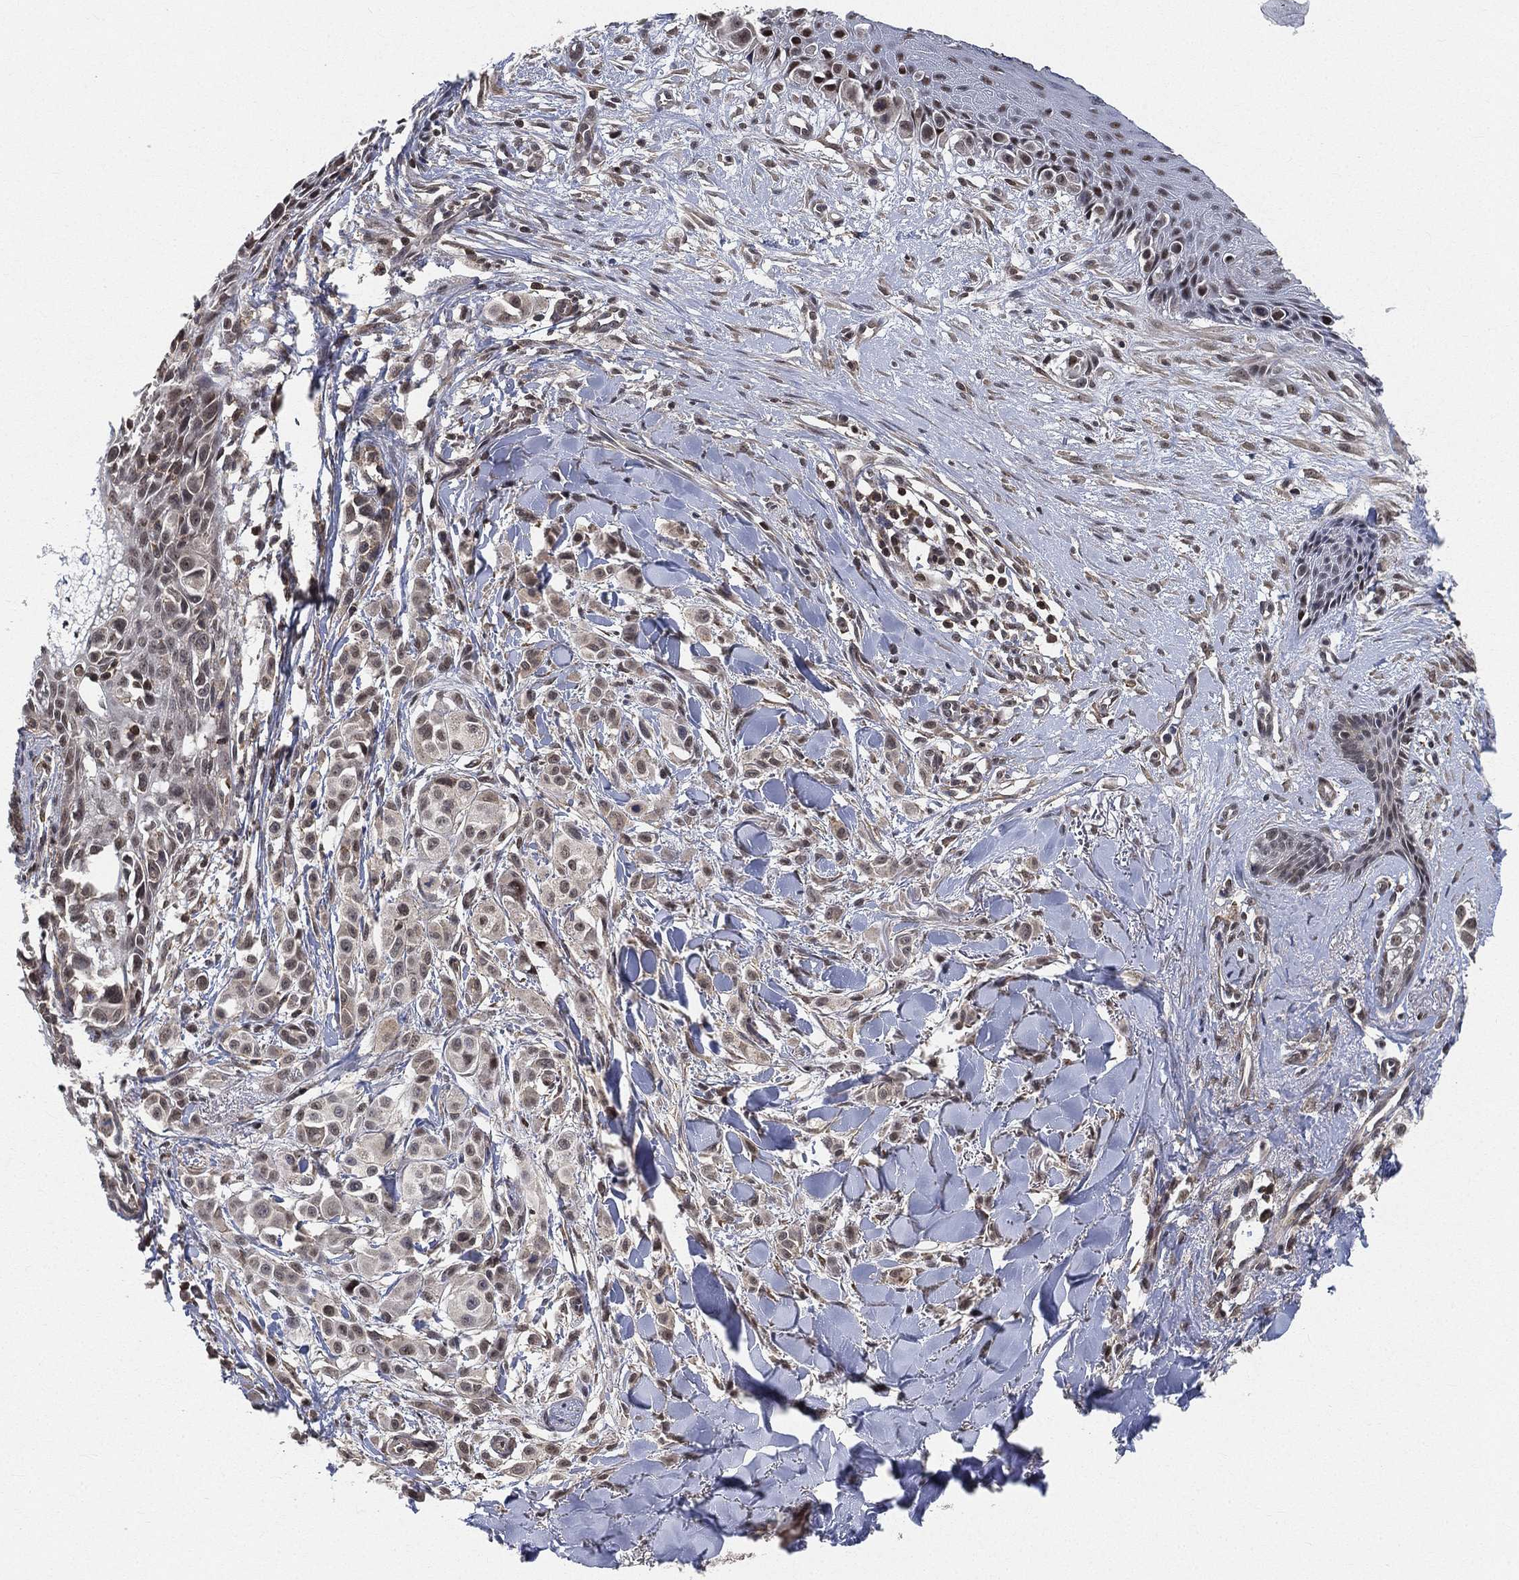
{"staining": {"intensity": "moderate", "quantity": "<25%", "location": "nuclear"}, "tissue": "melanoma", "cell_type": "Tumor cells", "image_type": "cancer", "snomed": [{"axis": "morphology", "description": "Malignant melanoma, NOS"}, {"axis": "topography", "description": "Skin"}], "caption": "Tumor cells exhibit low levels of moderate nuclear expression in approximately <25% of cells in melanoma.", "gene": "RSRC2", "patient": {"sex": "male", "age": 57}}